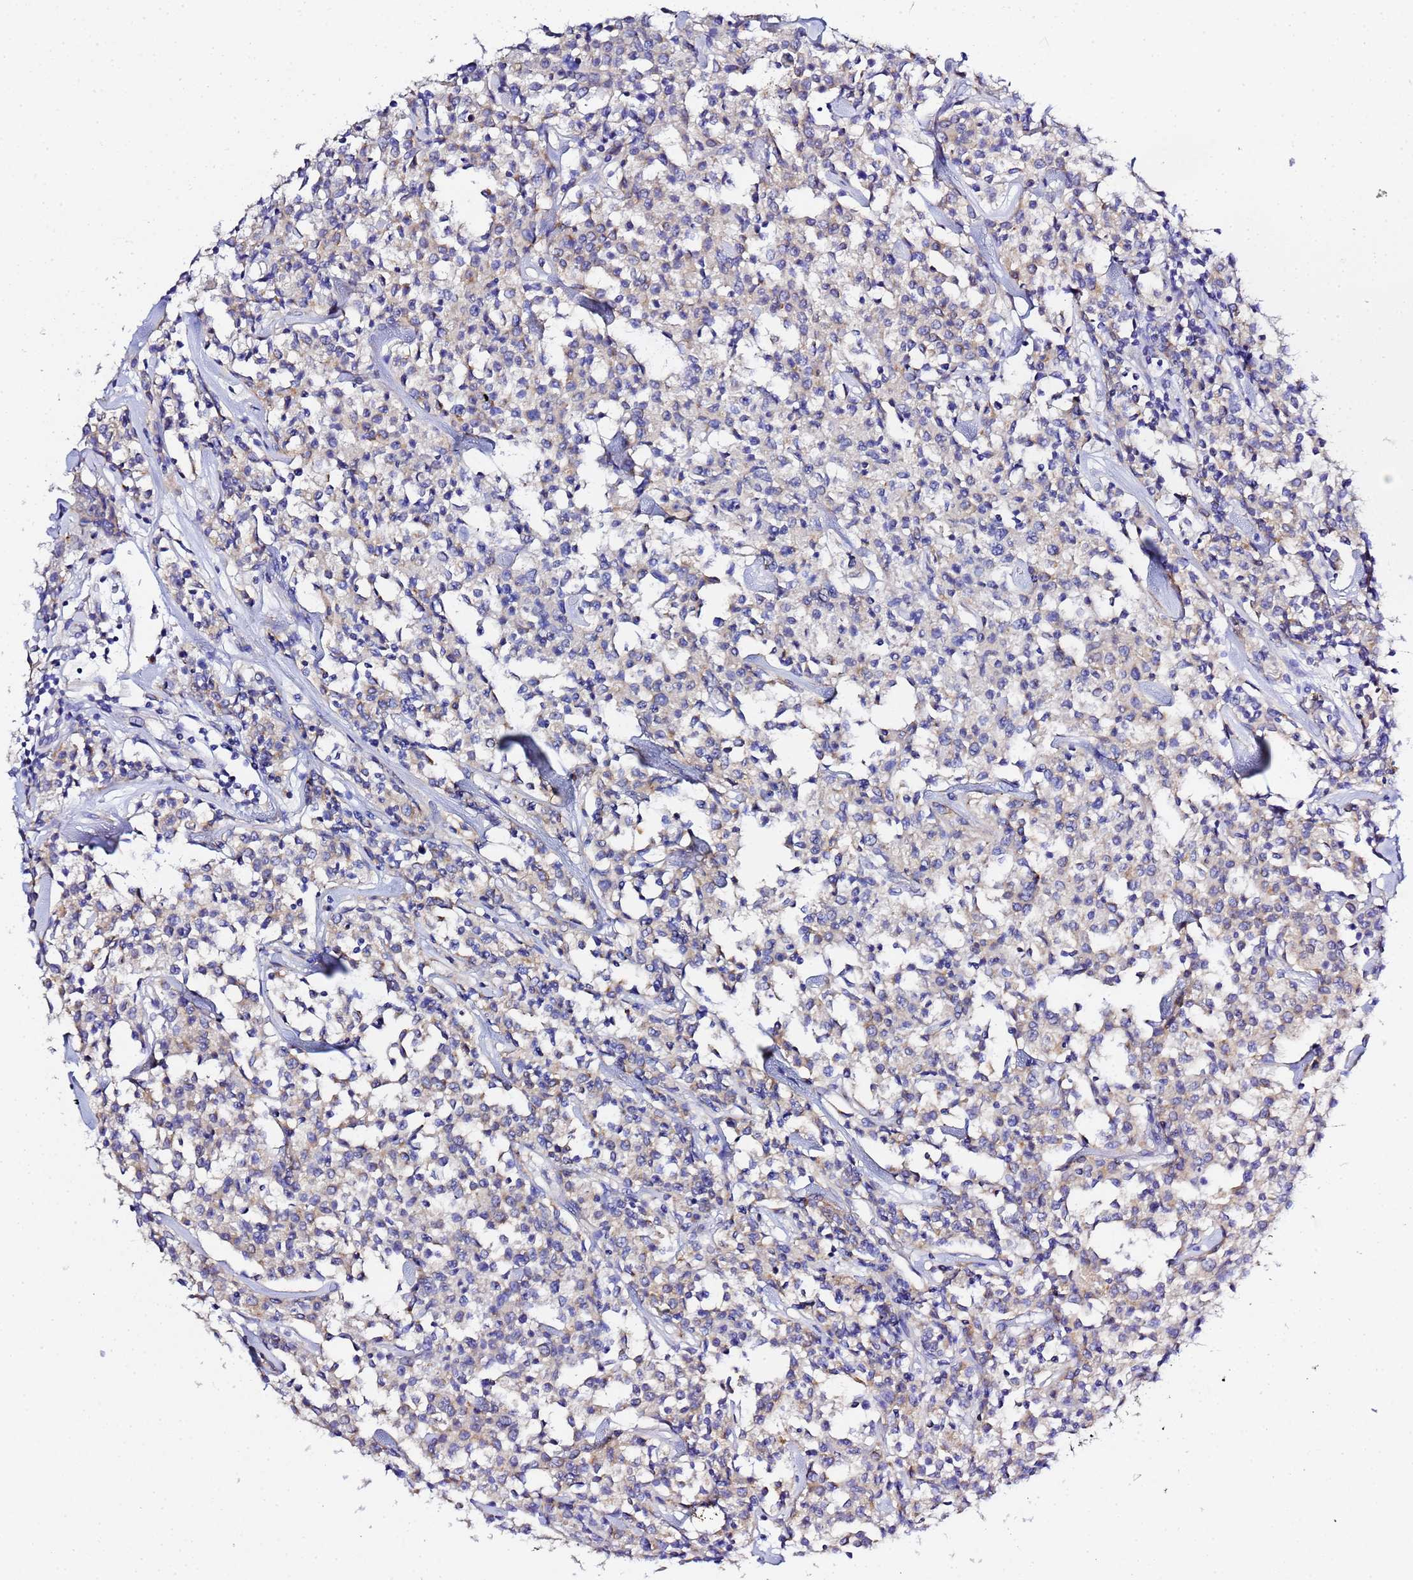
{"staining": {"intensity": "weak", "quantity": "25%-75%", "location": "cytoplasmic/membranous"}, "tissue": "lymphoma", "cell_type": "Tumor cells", "image_type": "cancer", "snomed": [{"axis": "morphology", "description": "Malignant lymphoma, non-Hodgkin's type, Low grade"}, {"axis": "topography", "description": "Small intestine"}], "caption": "Protein staining demonstrates weak cytoplasmic/membranous staining in about 25%-75% of tumor cells in low-grade malignant lymphoma, non-Hodgkin's type.", "gene": "VTI1B", "patient": {"sex": "female", "age": 59}}